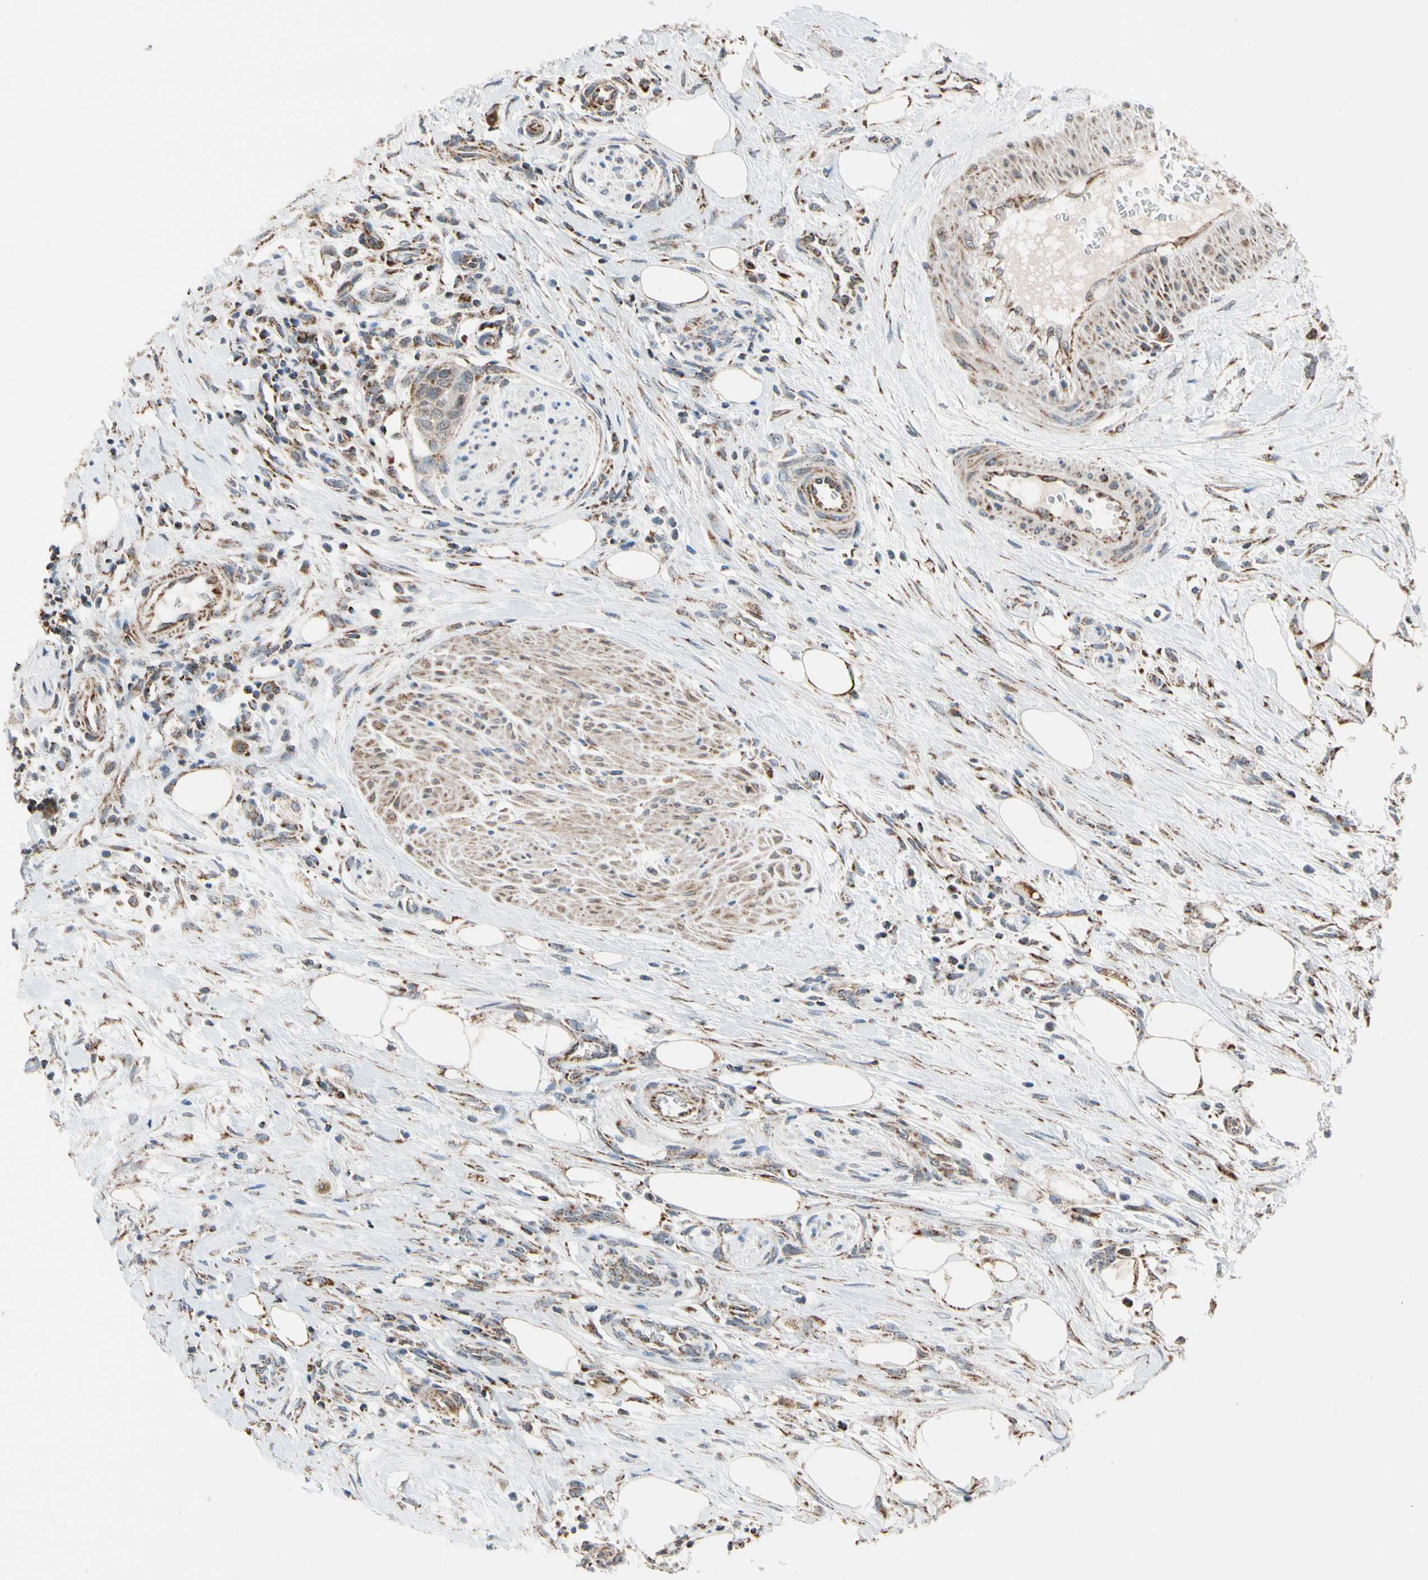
{"staining": {"intensity": "weak", "quantity": ">75%", "location": "cytoplasmic/membranous"}, "tissue": "urothelial cancer", "cell_type": "Tumor cells", "image_type": "cancer", "snomed": [{"axis": "morphology", "description": "Urothelial carcinoma, High grade"}, {"axis": "topography", "description": "Urinary bladder"}], "caption": "Human urothelial carcinoma (high-grade) stained with a protein marker demonstrates weak staining in tumor cells.", "gene": "KHDC4", "patient": {"sex": "male", "age": 35}}